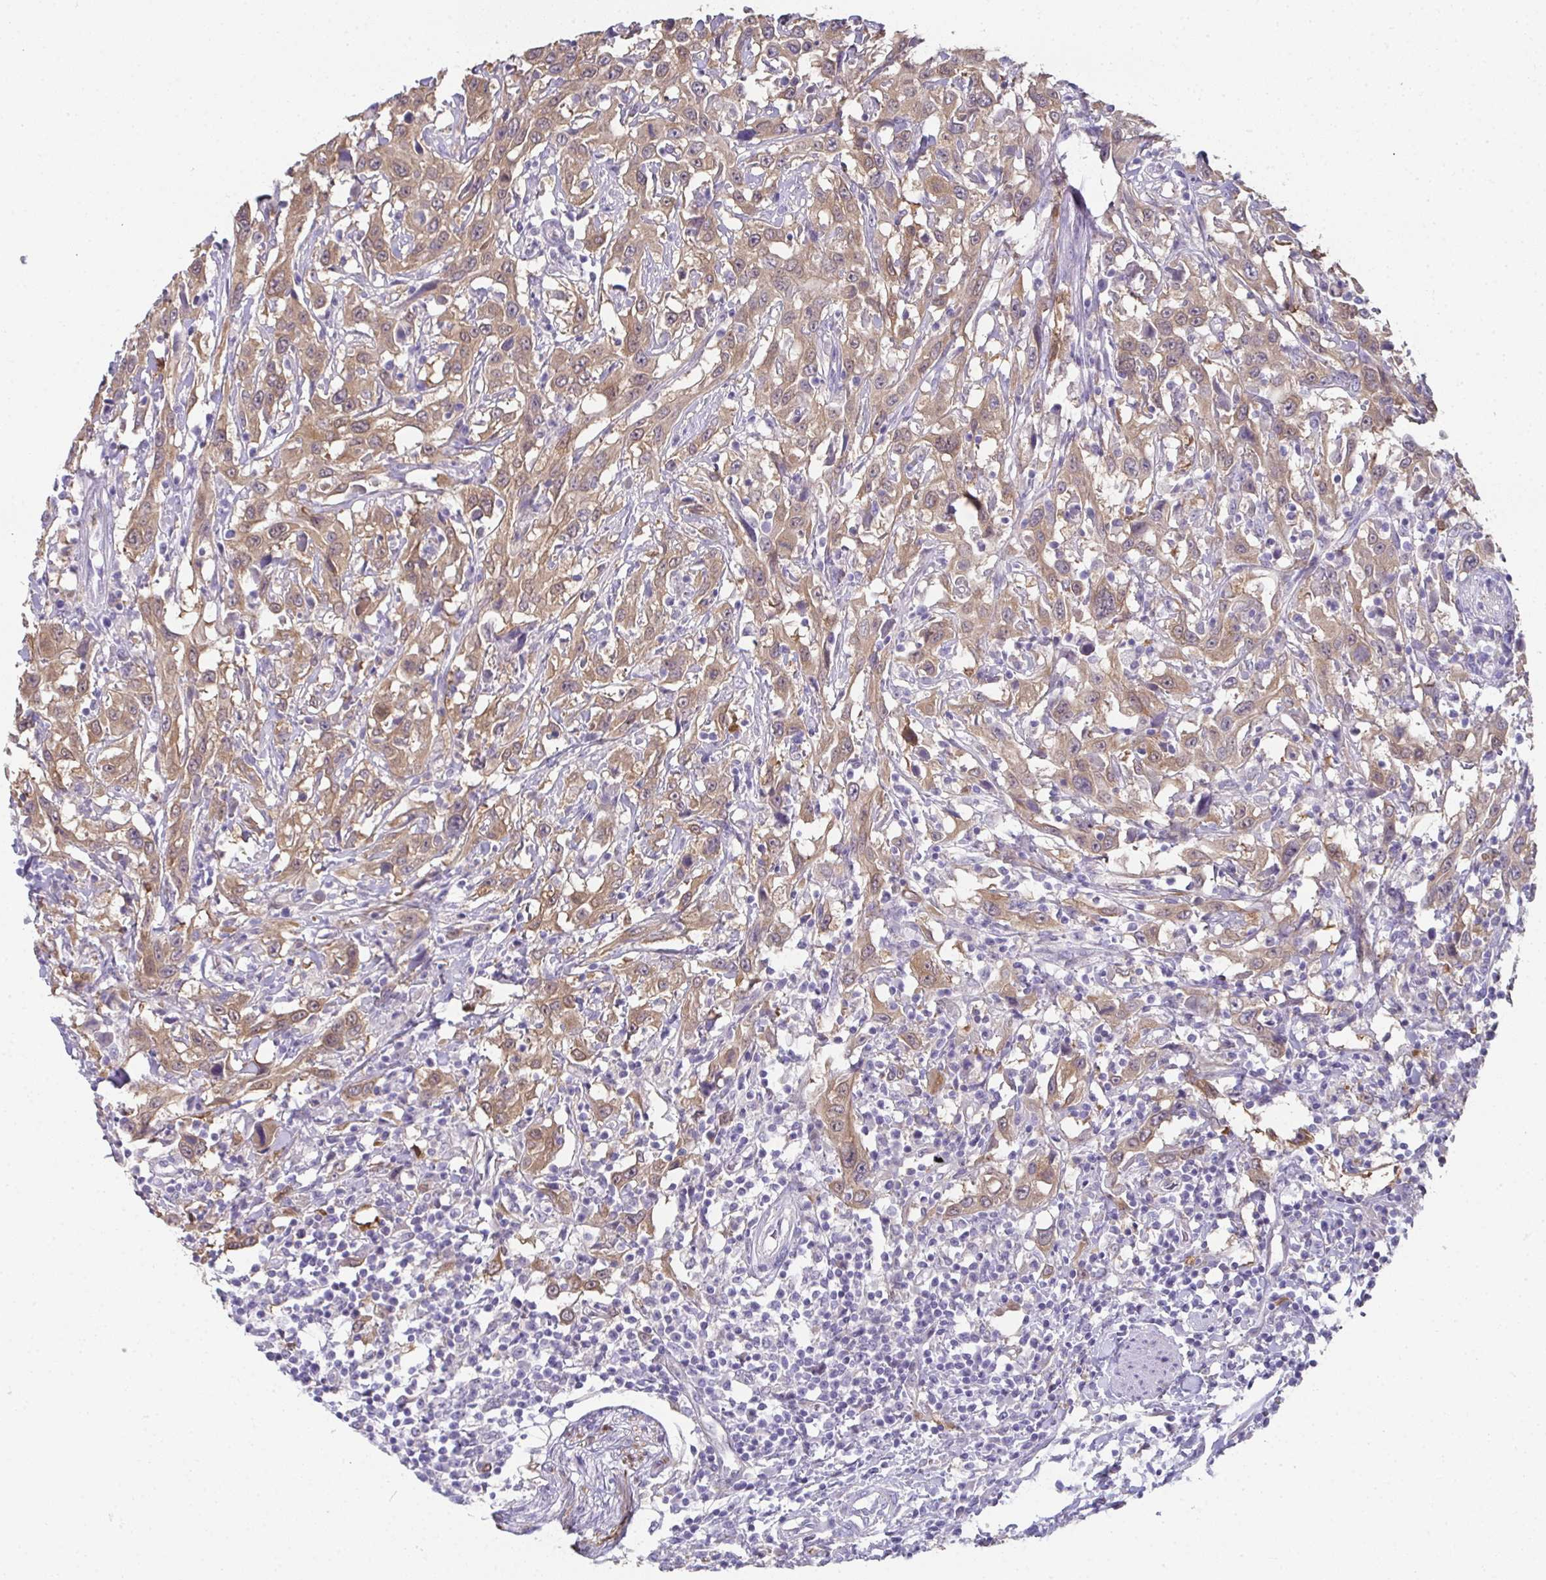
{"staining": {"intensity": "moderate", "quantity": ">75%", "location": "cytoplasmic/membranous"}, "tissue": "urothelial cancer", "cell_type": "Tumor cells", "image_type": "cancer", "snomed": [{"axis": "morphology", "description": "Urothelial carcinoma, High grade"}, {"axis": "topography", "description": "Urinary bladder"}], "caption": "Immunohistochemistry (IHC) (DAB (3,3'-diaminobenzidine)) staining of human urothelial carcinoma (high-grade) reveals moderate cytoplasmic/membranous protein expression in approximately >75% of tumor cells.", "gene": "RBP1", "patient": {"sex": "male", "age": 61}}